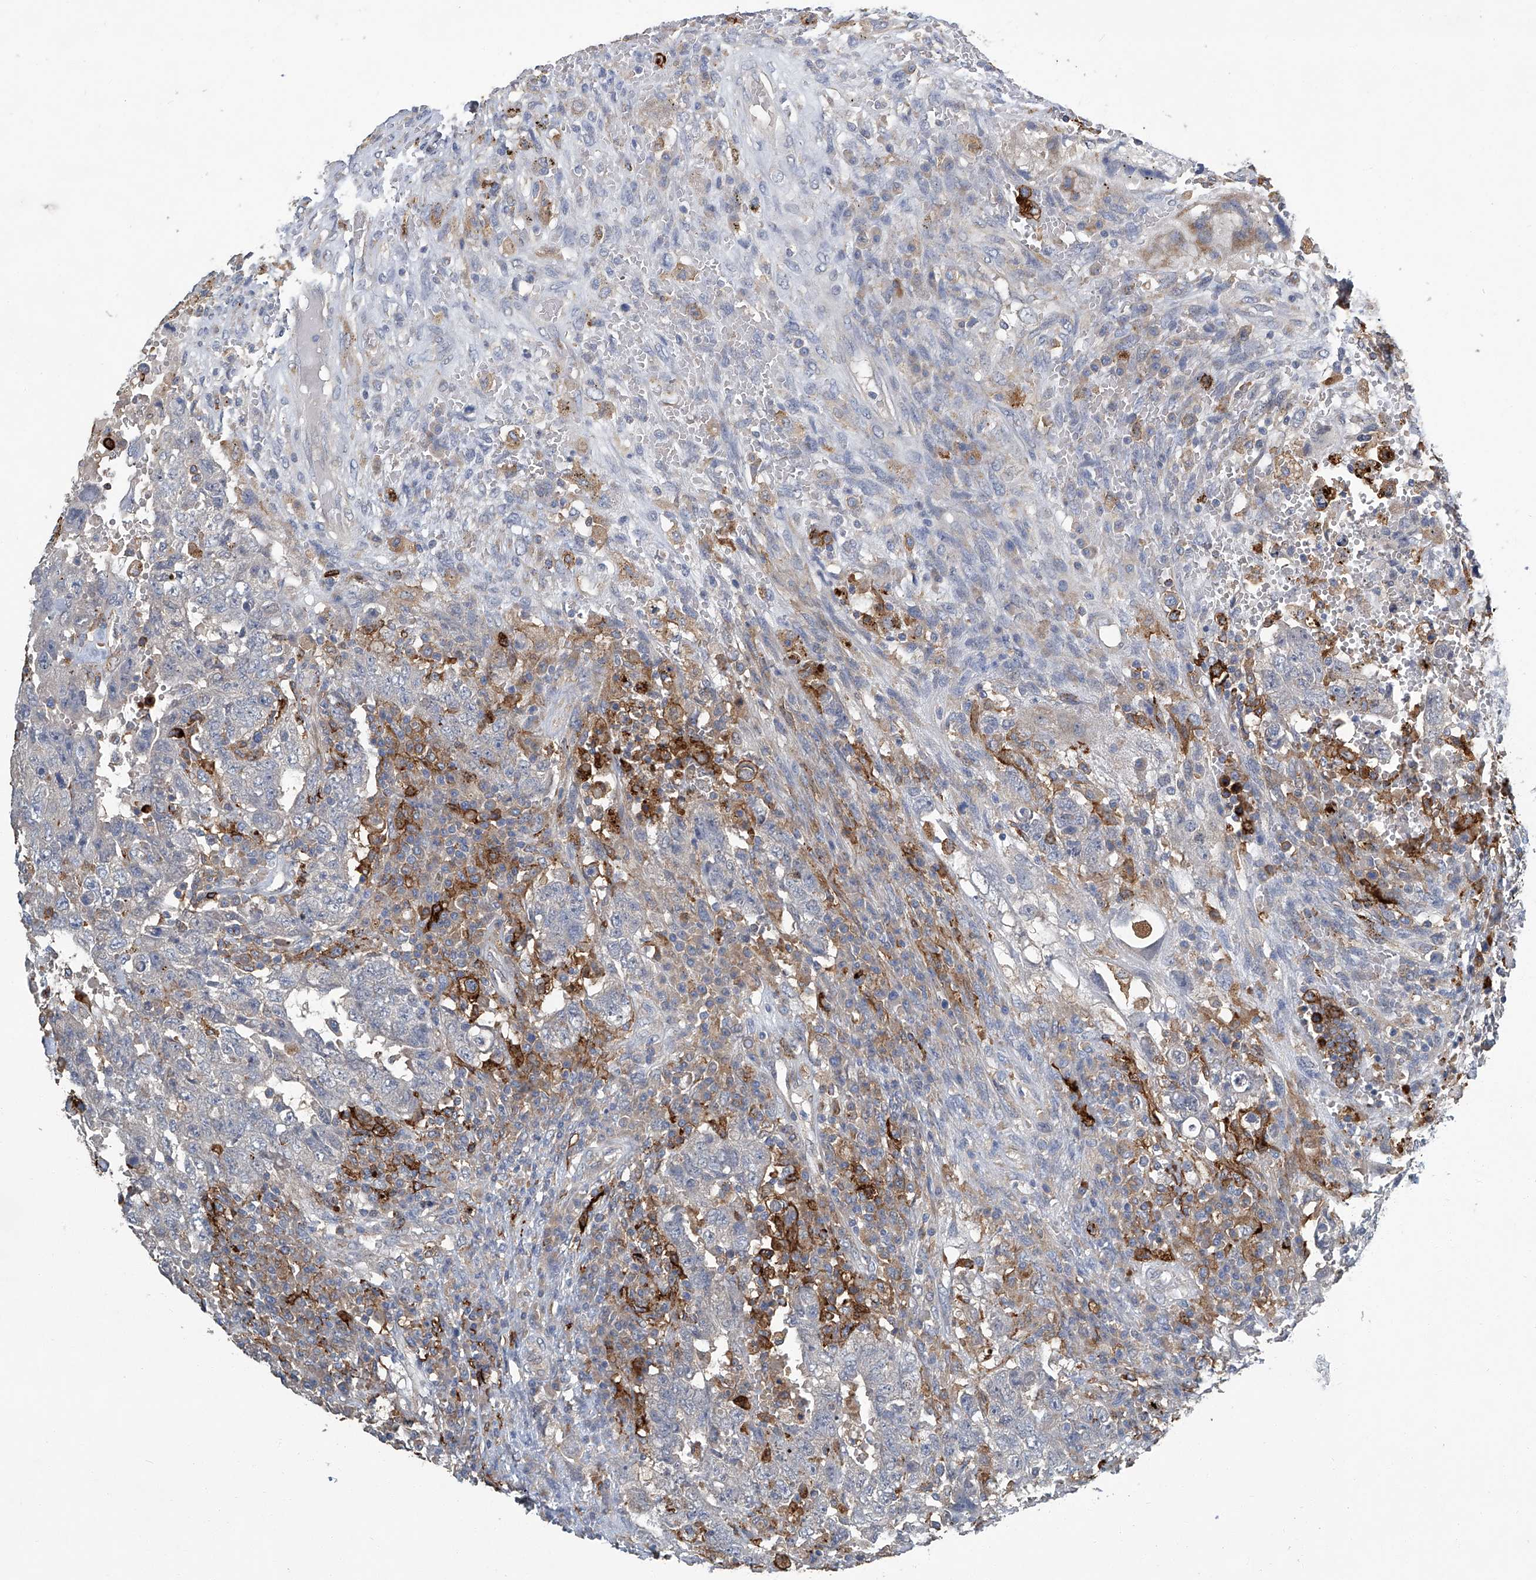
{"staining": {"intensity": "moderate", "quantity": "<25%", "location": "cytoplasmic/membranous"}, "tissue": "testis cancer", "cell_type": "Tumor cells", "image_type": "cancer", "snomed": [{"axis": "morphology", "description": "Carcinoma, Embryonal, NOS"}, {"axis": "topography", "description": "Testis"}], "caption": "A high-resolution micrograph shows immunohistochemistry (IHC) staining of testis cancer, which exhibits moderate cytoplasmic/membranous staining in approximately <25% of tumor cells. Immunohistochemistry (ihc) stains the protein in brown and the nuclei are stained blue.", "gene": "FAM167A", "patient": {"sex": "male", "age": 26}}